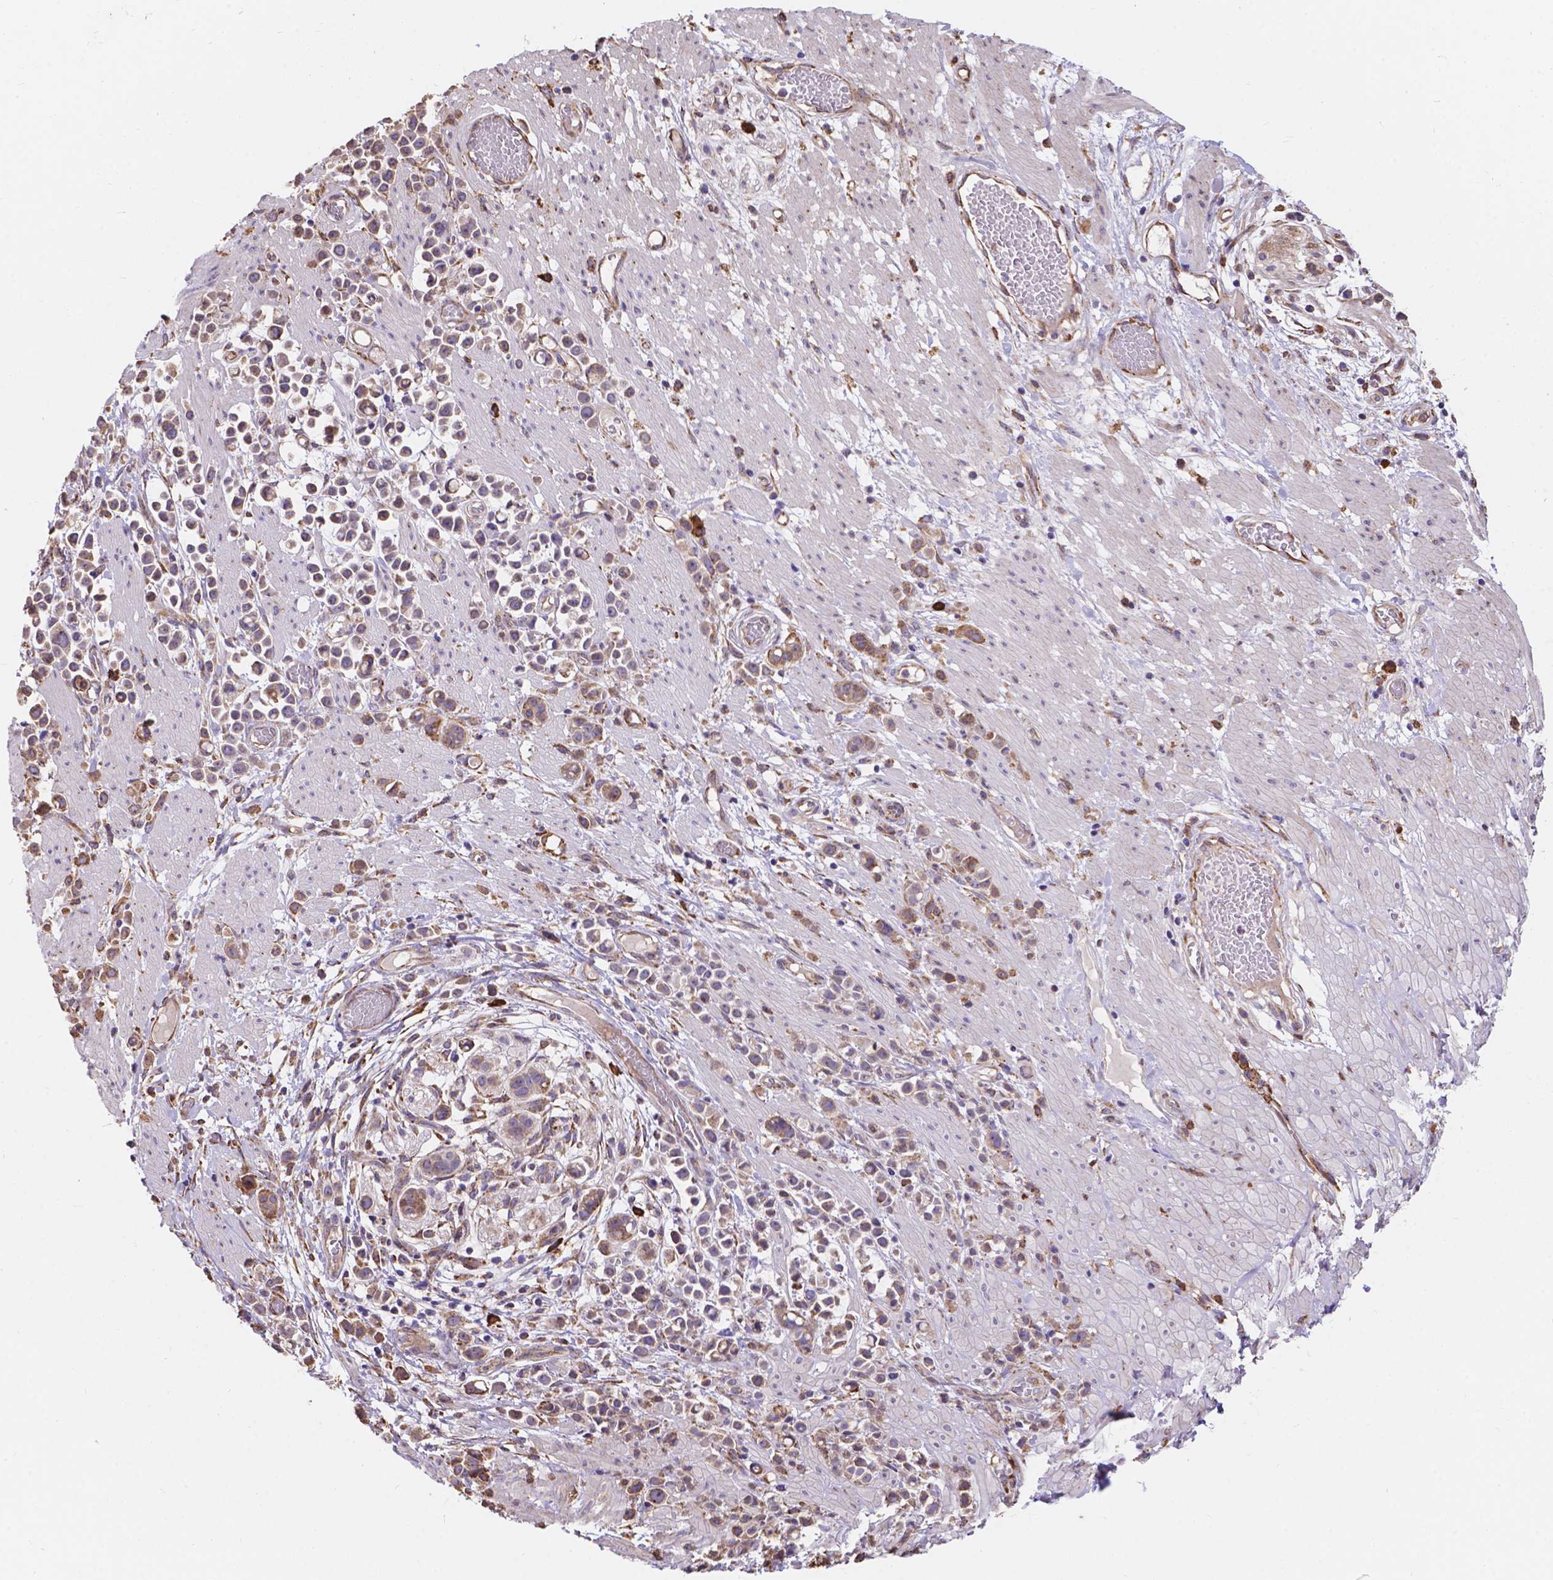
{"staining": {"intensity": "moderate", "quantity": ">75%", "location": "cytoplasmic/membranous"}, "tissue": "stomach cancer", "cell_type": "Tumor cells", "image_type": "cancer", "snomed": [{"axis": "morphology", "description": "Adenocarcinoma, NOS"}, {"axis": "topography", "description": "Stomach"}], "caption": "IHC (DAB (3,3'-diaminobenzidine)) staining of stomach adenocarcinoma demonstrates moderate cytoplasmic/membranous protein positivity in about >75% of tumor cells.", "gene": "IPO11", "patient": {"sex": "male", "age": 82}}